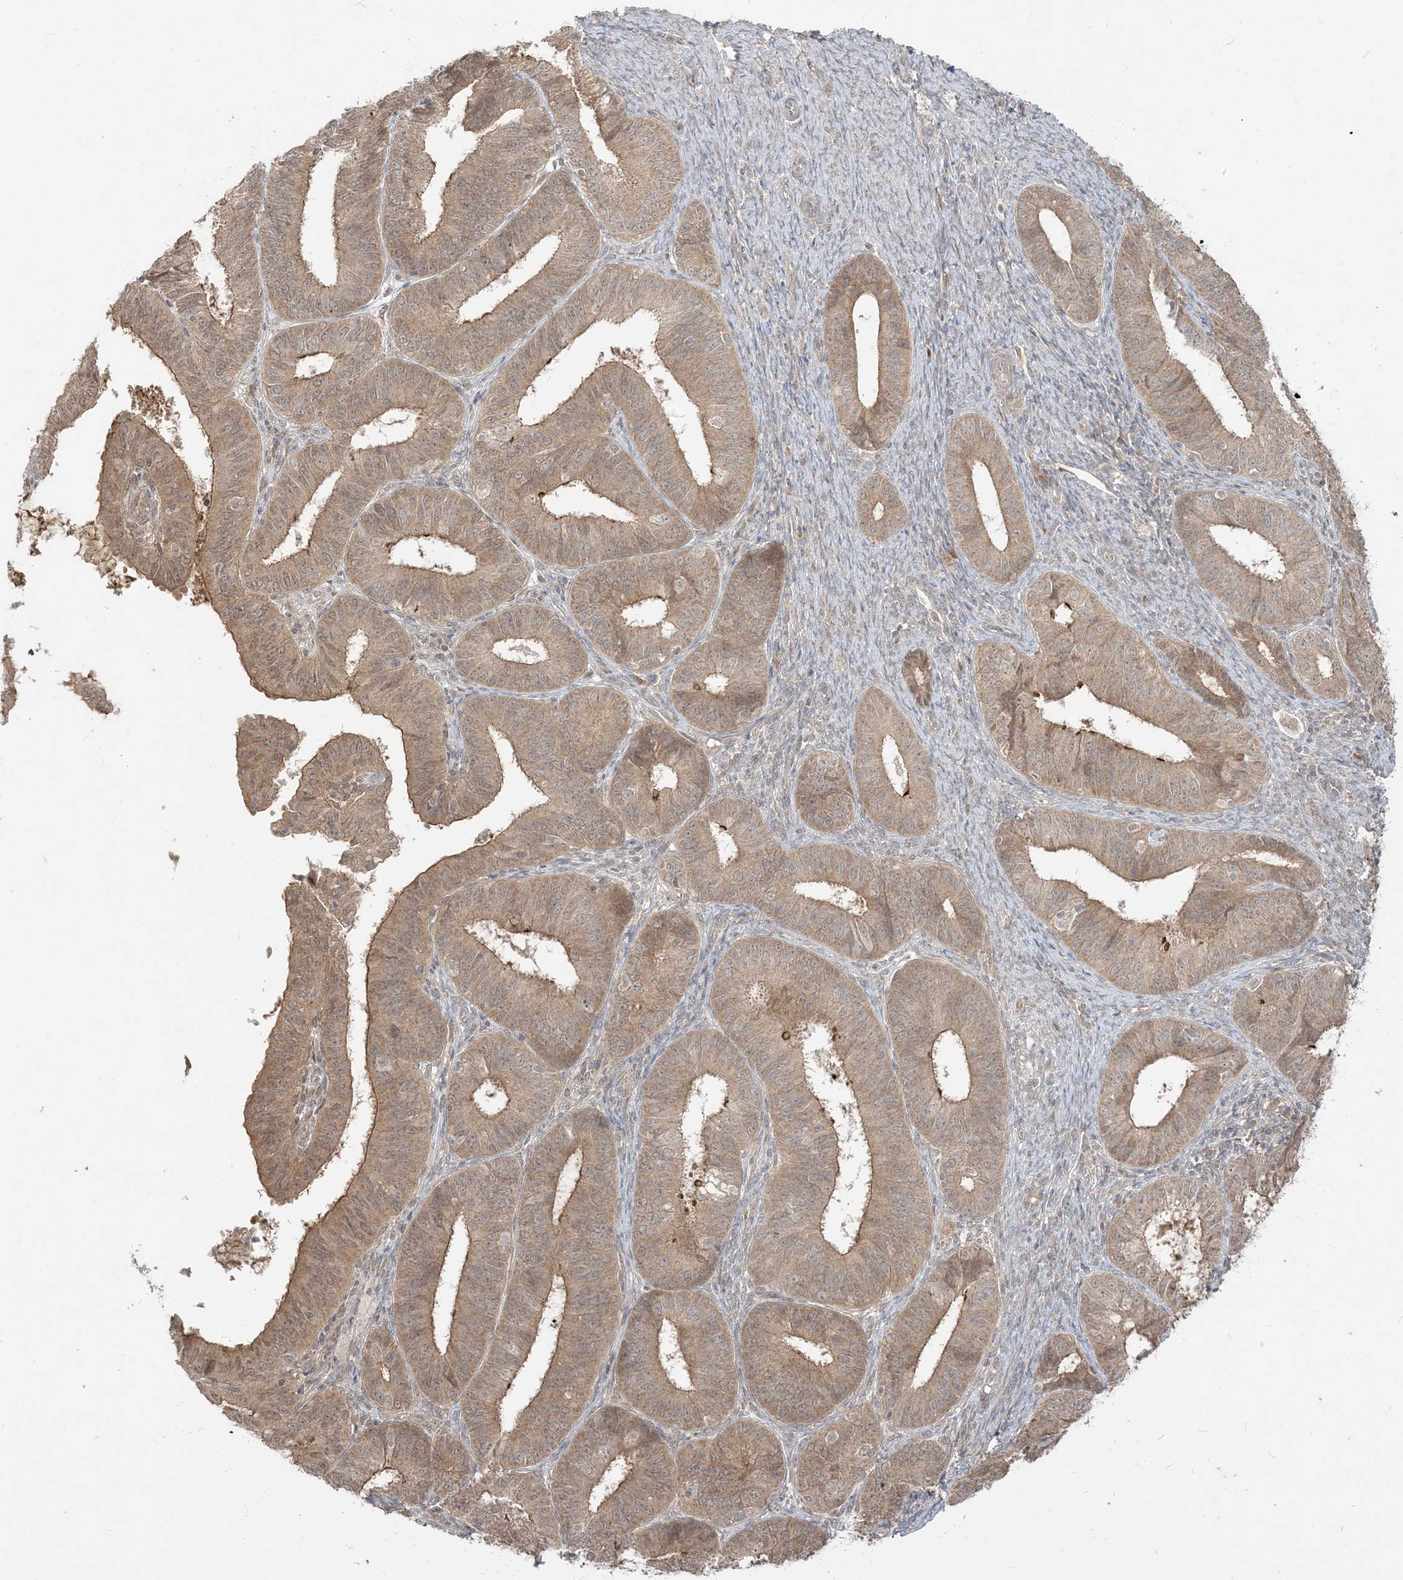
{"staining": {"intensity": "moderate", "quantity": ">75%", "location": "cytoplasmic/membranous"}, "tissue": "endometrial cancer", "cell_type": "Tumor cells", "image_type": "cancer", "snomed": [{"axis": "morphology", "description": "Adenocarcinoma, NOS"}, {"axis": "topography", "description": "Endometrium"}], "caption": "Protein positivity by IHC displays moderate cytoplasmic/membranous positivity in approximately >75% of tumor cells in adenocarcinoma (endometrial).", "gene": "TBCC", "patient": {"sex": "female", "age": 51}}